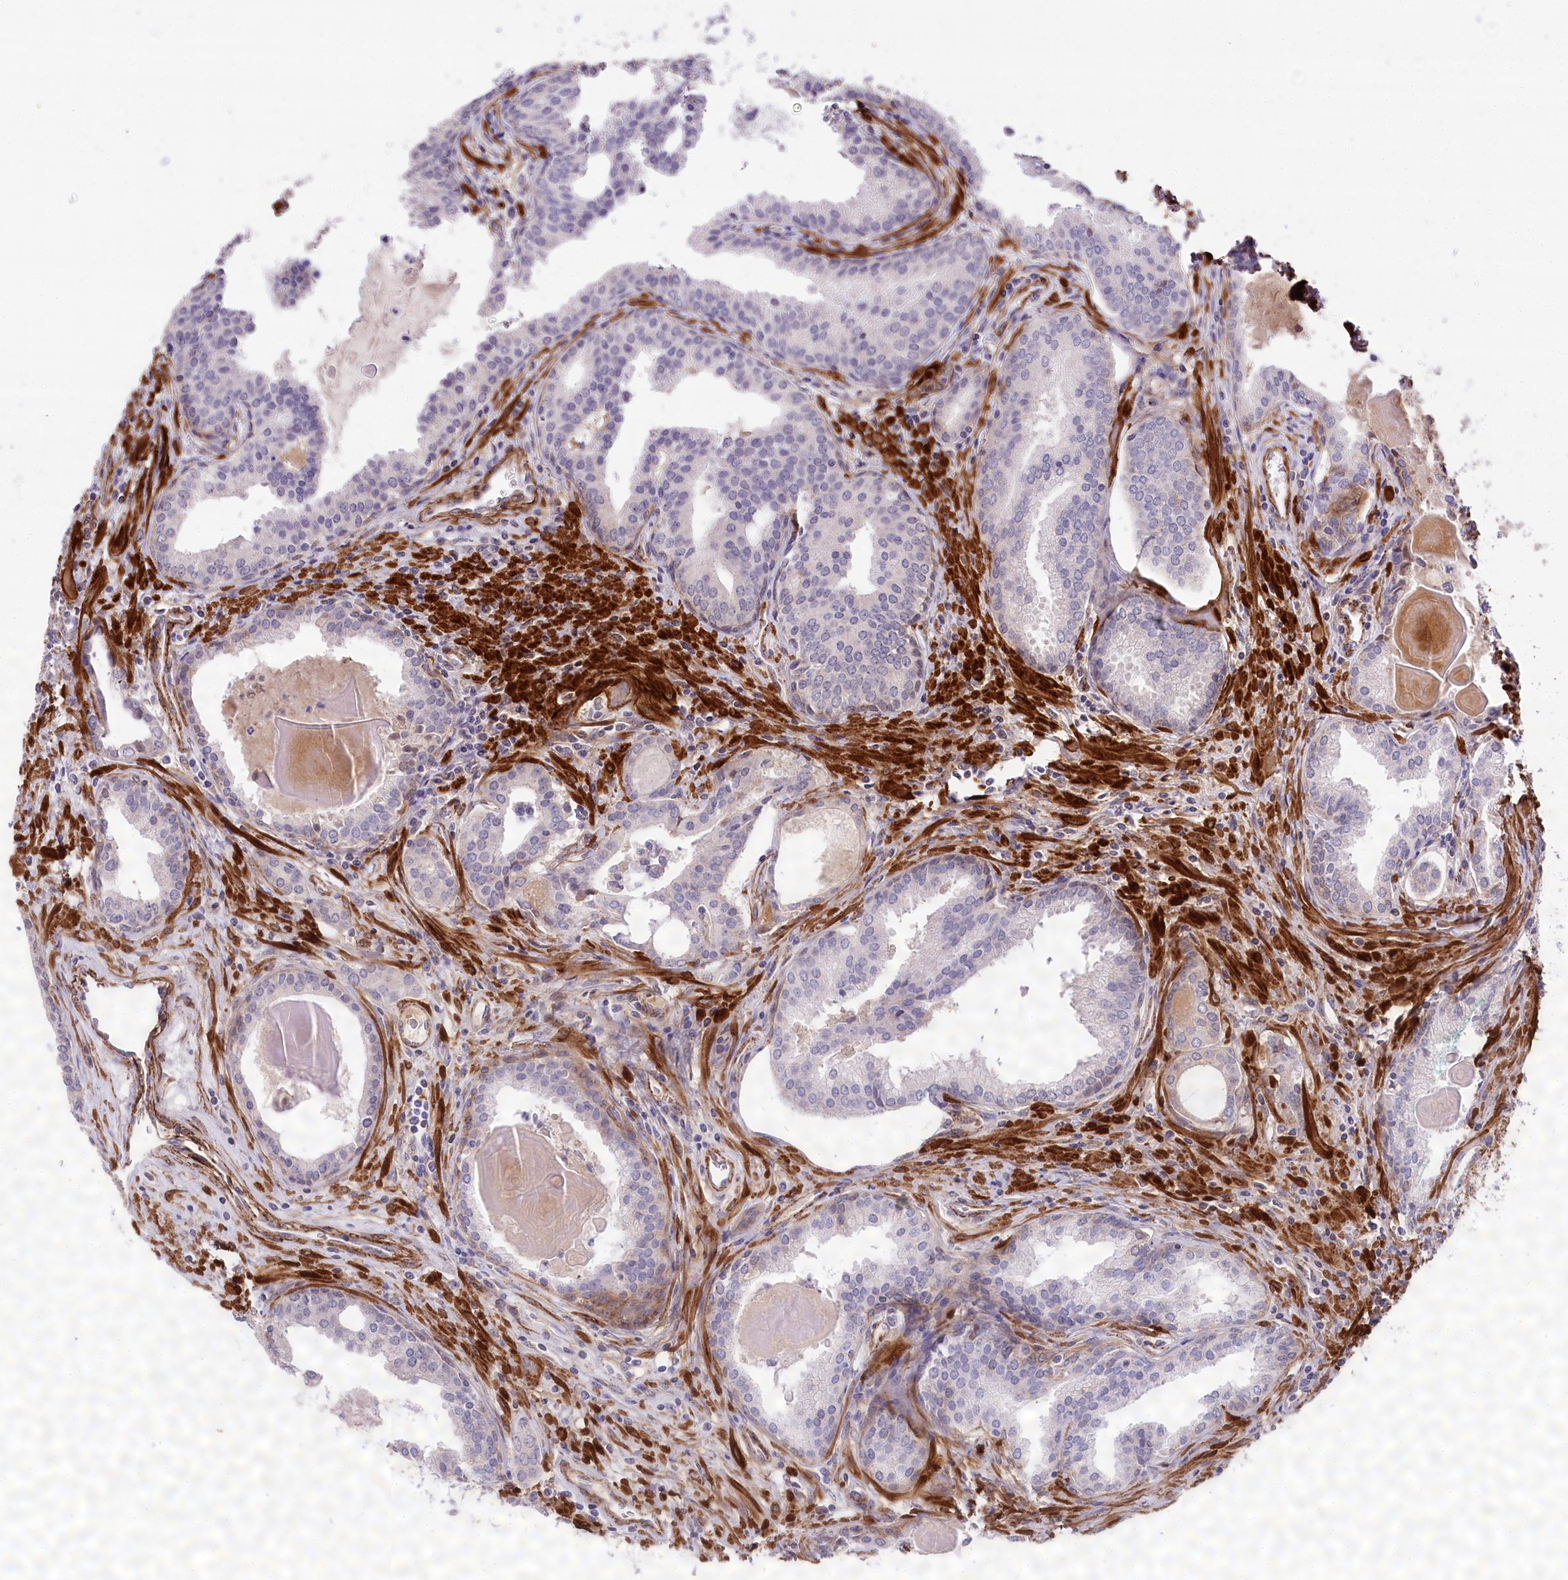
{"staining": {"intensity": "negative", "quantity": "none", "location": "none"}, "tissue": "prostate cancer", "cell_type": "Tumor cells", "image_type": "cancer", "snomed": [{"axis": "morphology", "description": "Adenocarcinoma, High grade"}, {"axis": "topography", "description": "Prostate"}], "caption": "The image shows no significant staining in tumor cells of prostate high-grade adenocarcinoma. Brightfield microscopy of immunohistochemistry stained with DAB (3,3'-diaminobenzidine) (brown) and hematoxylin (blue), captured at high magnification.", "gene": "SYNPO2", "patient": {"sex": "male", "age": 68}}